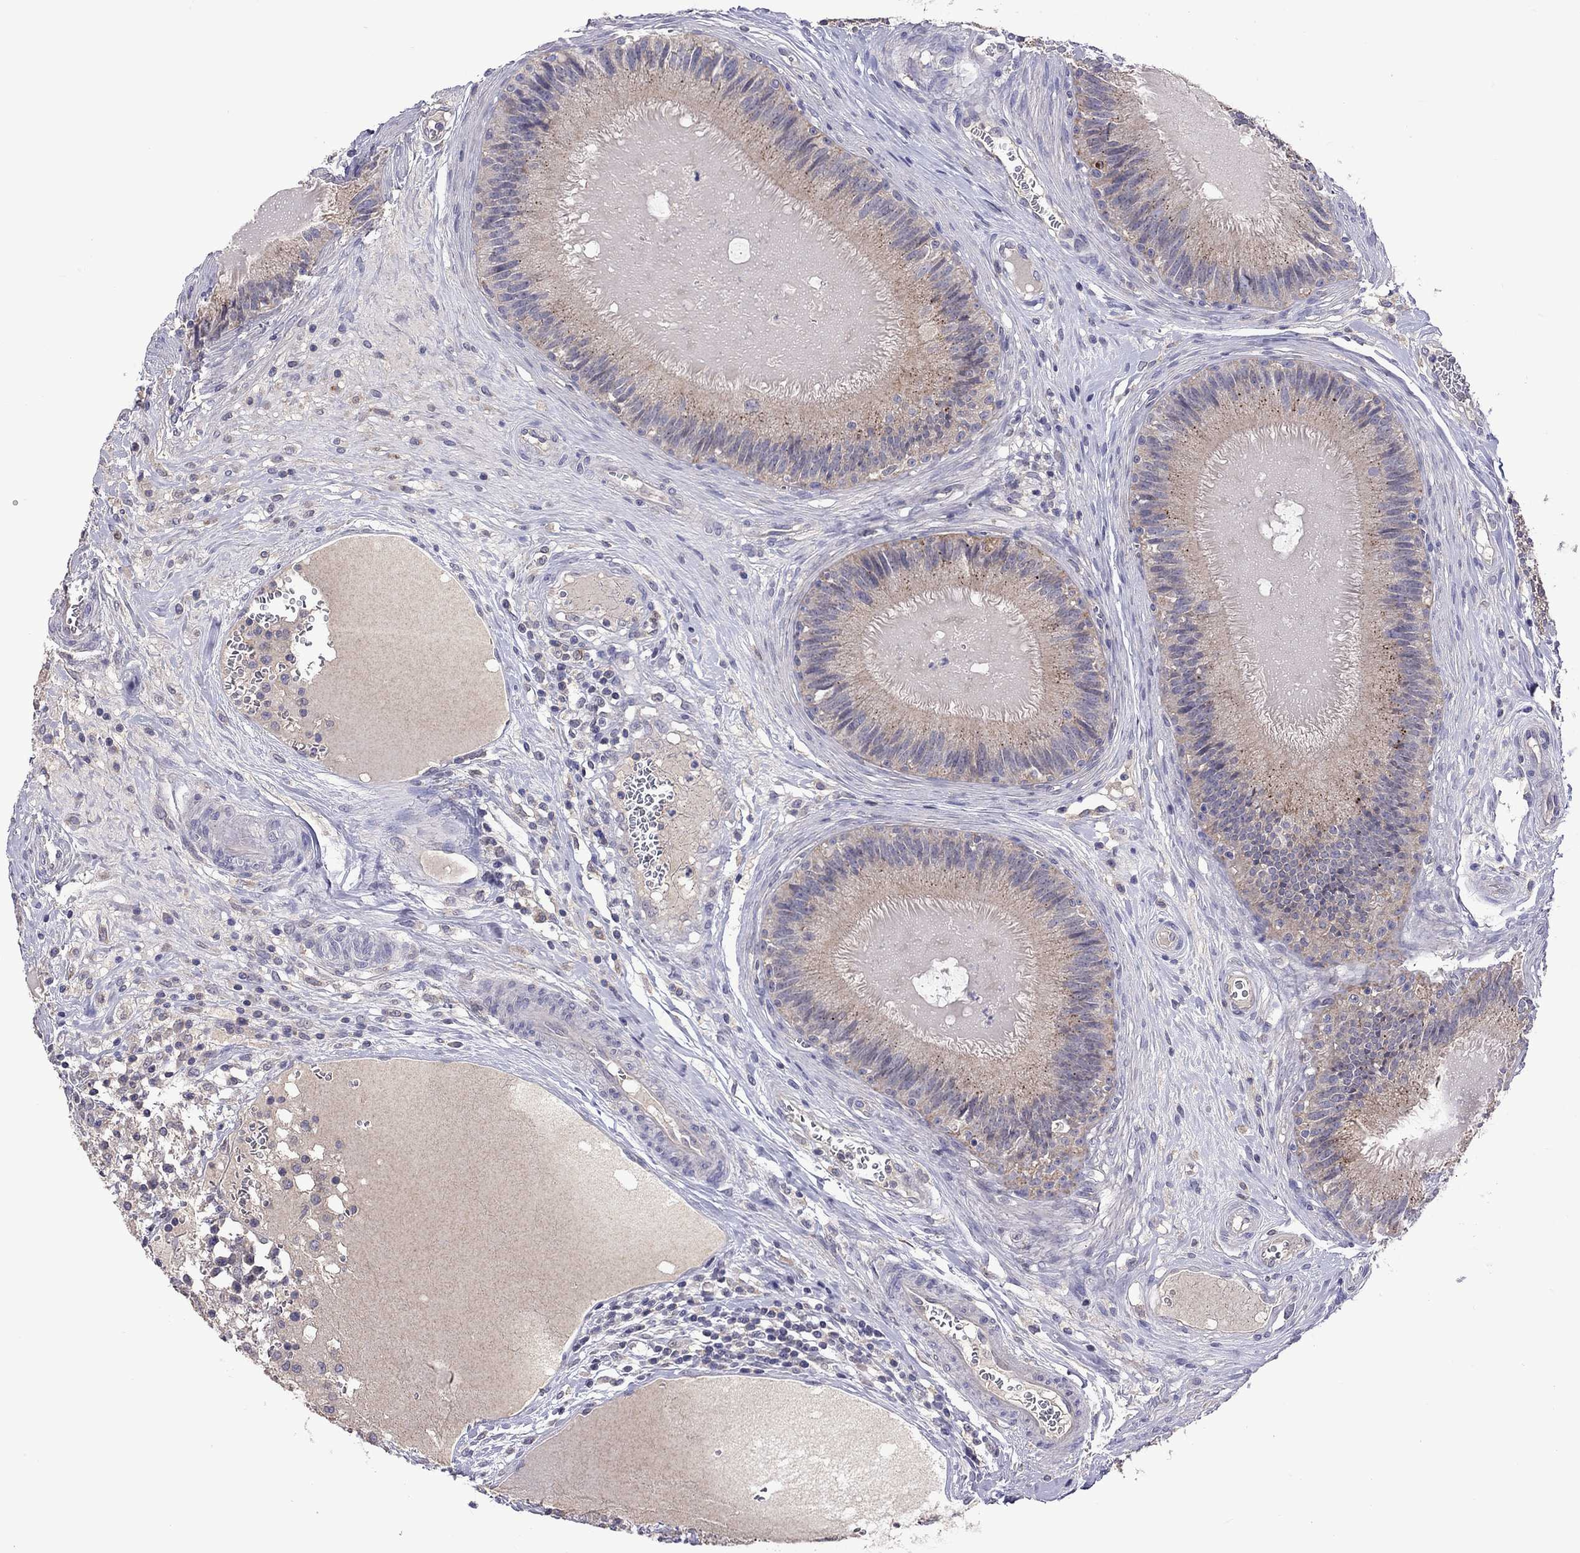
{"staining": {"intensity": "weak", "quantity": ">75%", "location": "cytoplasmic/membranous"}, "tissue": "epididymis", "cell_type": "Glandular cells", "image_type": "normal", "snomed": [{"axis": "morphology", "description": "Normal tissue, NOS"}, {"axis": "topography", "description": "Epididymis"}], "caption": "A high-resolution histopathology image shows immunohistochemistry (IHC) staining of unremarkable epididymis, which demonstrates weak cytoplasmic/membranous positivity in about >75% of glandular cells.", "gene": "RTP5", "patient": {"sex": "male", "age": 27}}